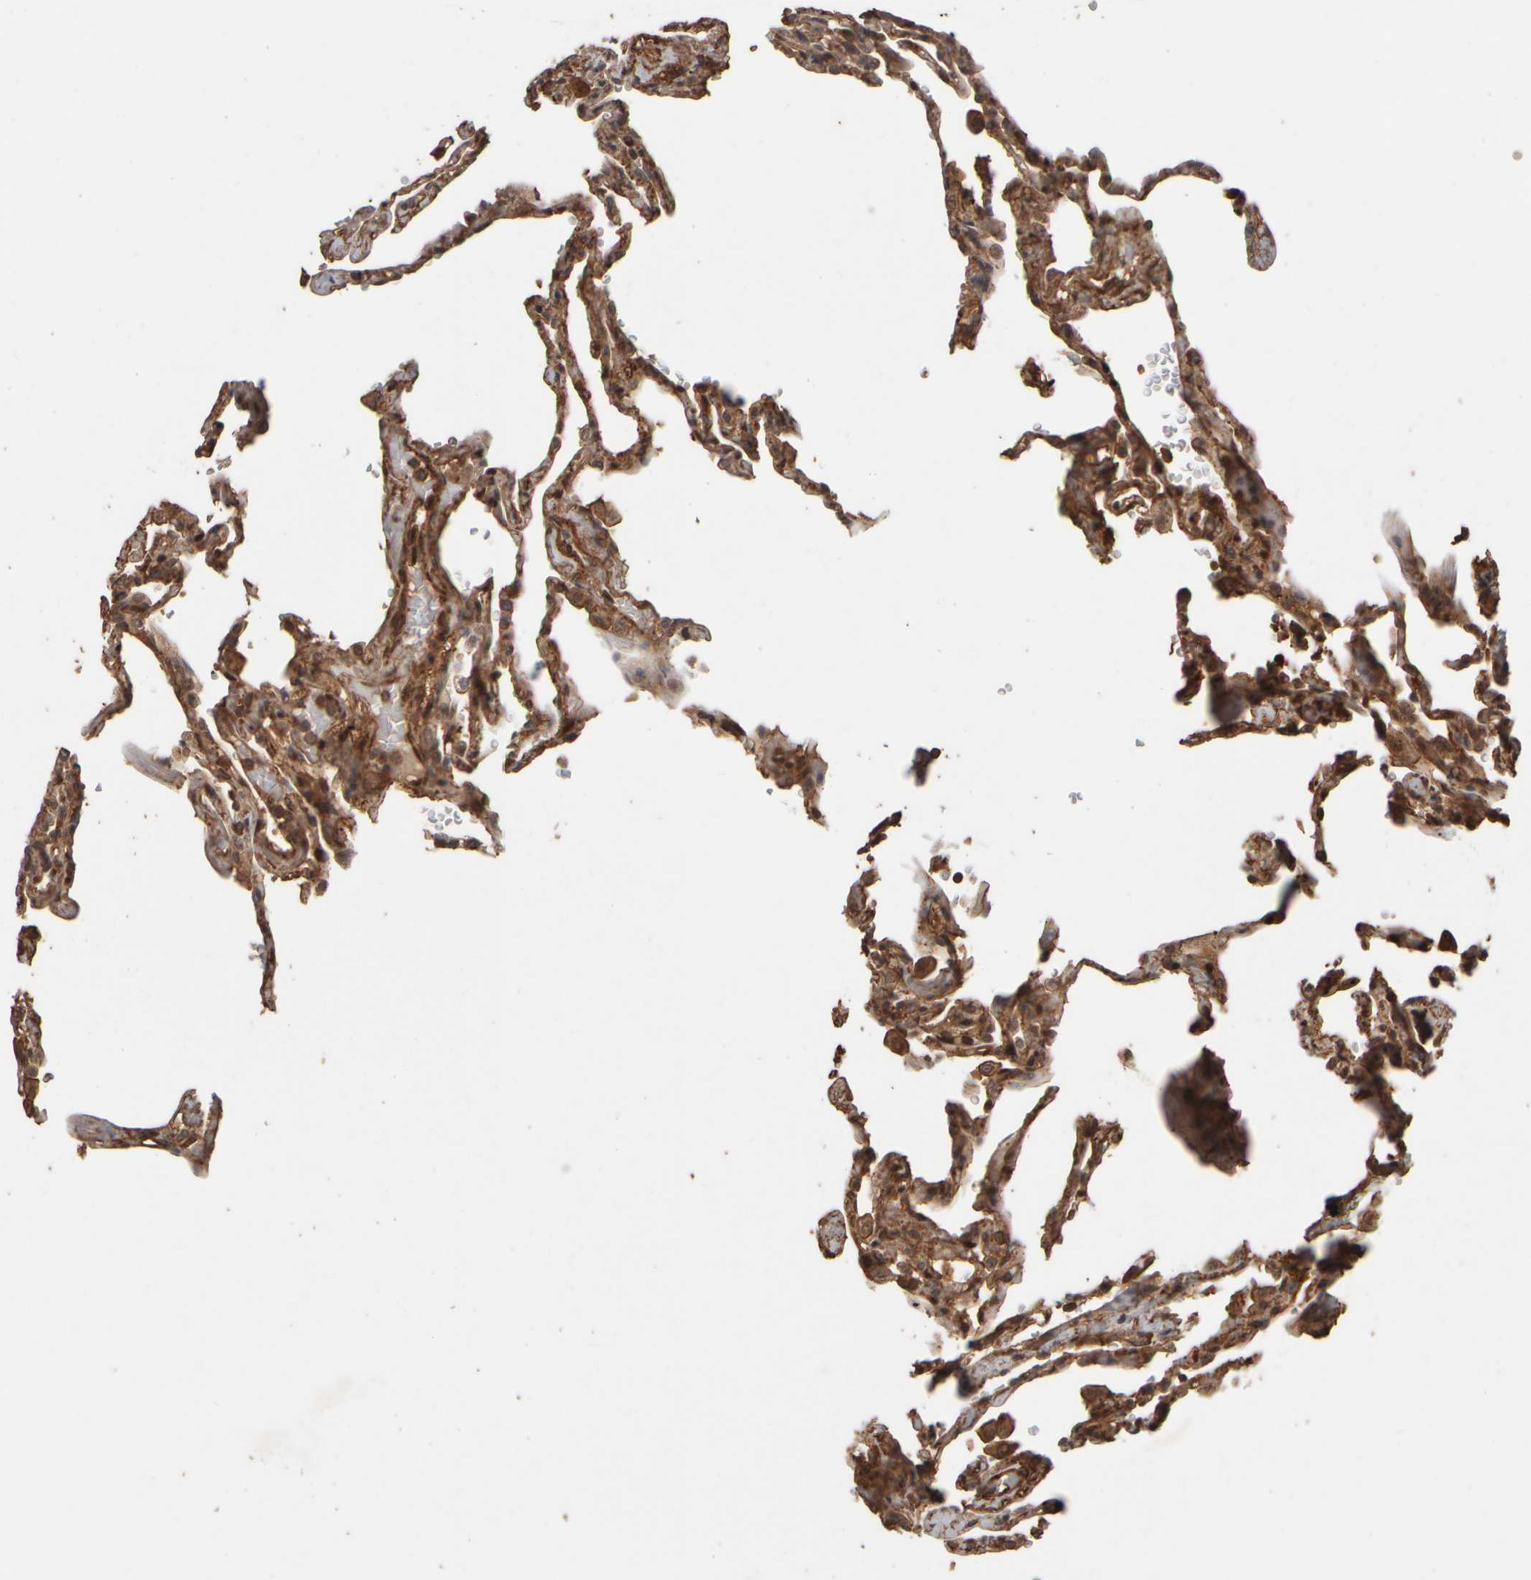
{"staining": {"intensity": "moderate", "quantity": ">75%", "location": "cytoplasmic/membranous,nuclear"}, "tissue": "lung", "cell_type": "Alveolar cells", "image_type": "normal", "snomed": [{"axis": "morphology", "description": "Normal tissue, NOS"}, {"axis": "topography", "description": "Lung"}], "caption": "DAB immunohistochemical staining of benign human lung reveals moderate cytoplasmic/membranous,nuclear protein positivity in about >75% of alveolar cells. Nuclei are stained in blue.", "gene": "SPHK1", "patient": {"sex": "male", "age": 59}}